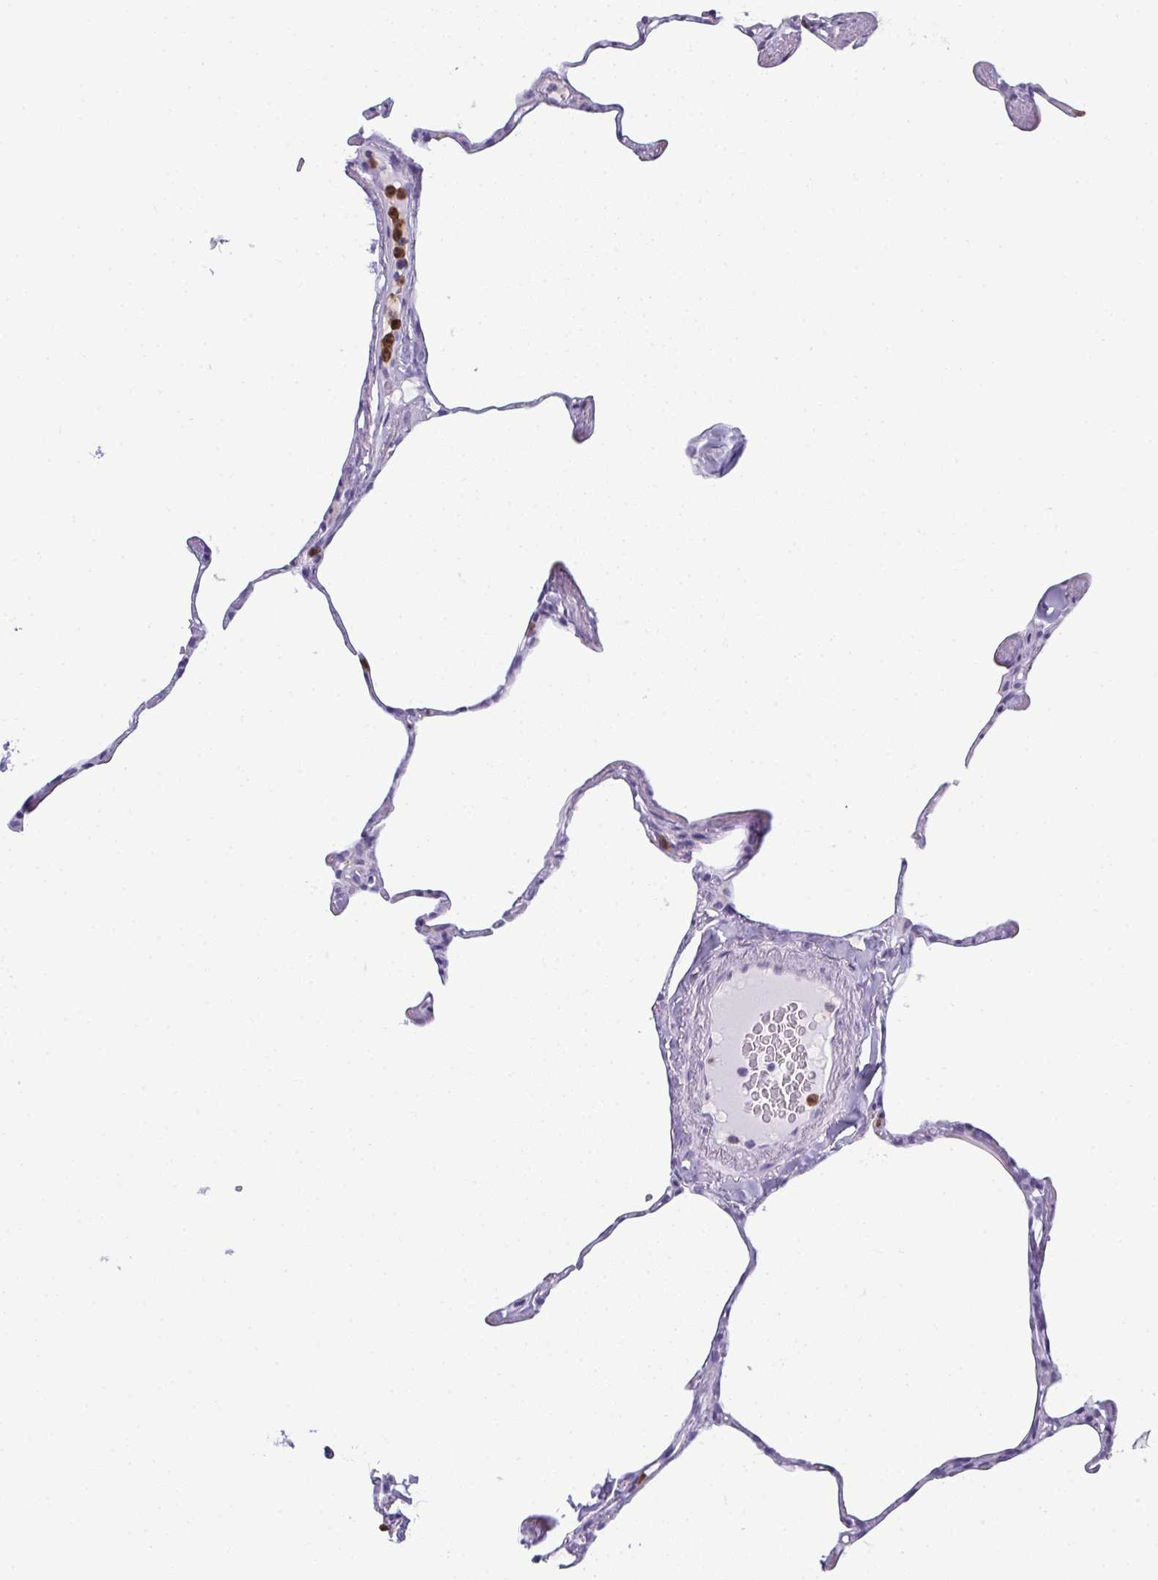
{"staining": {"intensity": "negative", "quantity": "none", "location": "none"}, "tissue": "lung", "cell_type": "Alveolar cells", "image_type": "normal", "snomed": [{"axis": "morphology", "description": "Normal tissue, NOS"}, {"axis": "topography", "description": "Lung"}], "caption": "Alveolar cells are negative for protein expression in benign human lung. The staining was performed using DAB (3,3'-diaminobenzidine) to visualize the protein expression in brown, while the nuclei were stained in blue with hematoxylin (Magnification: 20x).", "gene": "CDA", "patient": {"sex": "male", "age": 65}}